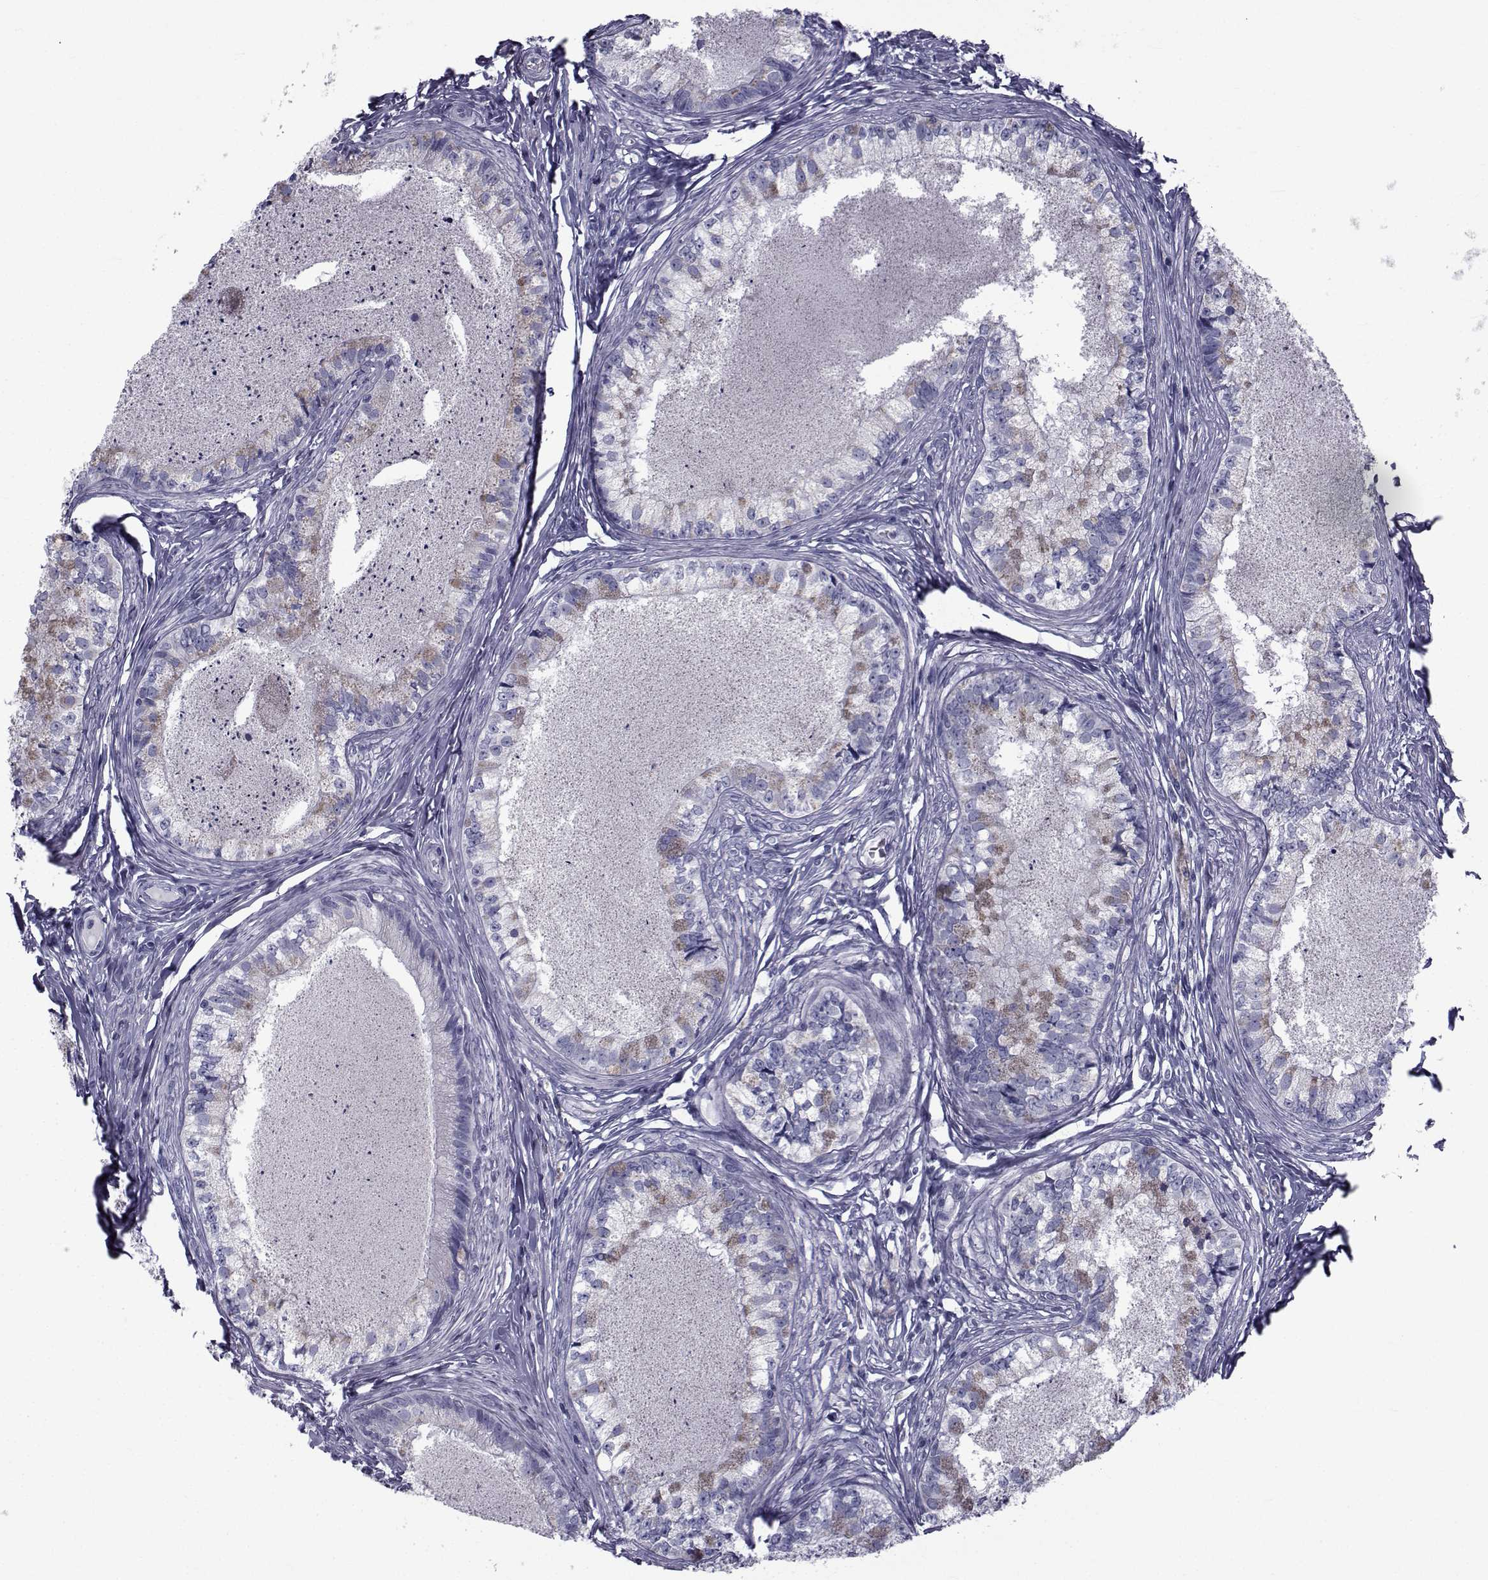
{"staining": {"intensity": "strong", "quantity": "25%-75%", "location": "cytoplasmic/membranous"}, "tissue": "epididymis", "cell_type": "Glandular cells", "image_type": "normal", "snomed": [{"axis": "morphology", "description": "Normal tissue, NOS"}, {"axis": "topography", "description": "Epididymis"}], "caption": "Protein analysis of normal epididymis displays strong cytoplasmic/membranous expression in approximately 25%-75% of glandular cells.", "gene": "FDXR", "patient": {"sex": "male", "age": 34}}